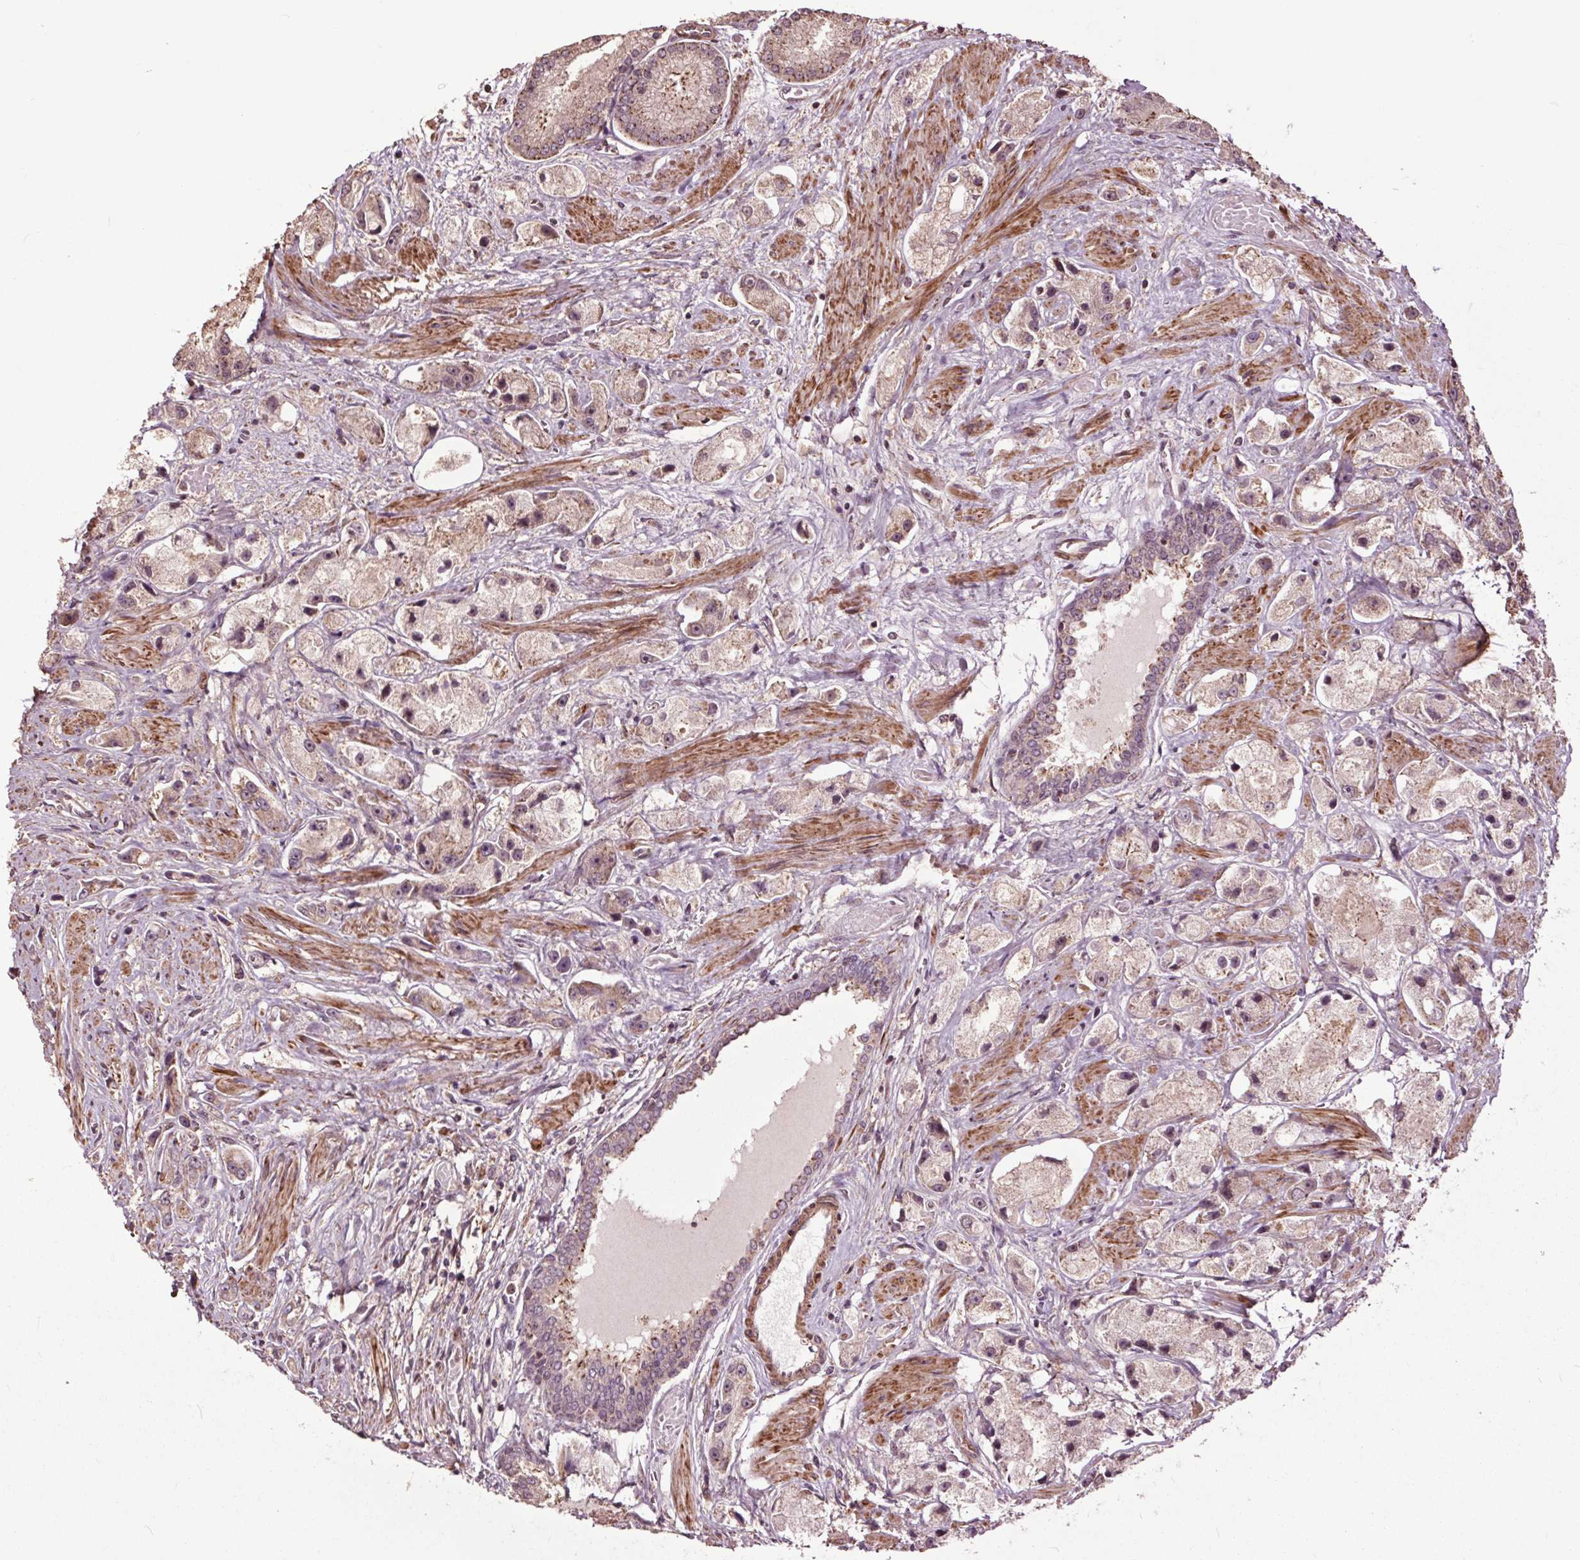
{"staining": {"intensity": "weak", "quantity": "25%-75%", "location": "cytoplasmic/membranous"}, "tissue": "prostate cancer", "cell_type": "Tumor cells", "image_type": "cancer", "snomed": [{"axis": "morphology", "description": "Adenocarcinoma, High grade"}, {"axis": "topography", "description": "Prostate"}], "caption": "Protein expression analysis of prostate cancer (high-grade adenocarcinoma) displays weak cytoplasmic/membranous positivity in approximately 25%-75% of tumor cells.", "gene": "CEP95", "patient": {"sex": "male", "age": 67}}